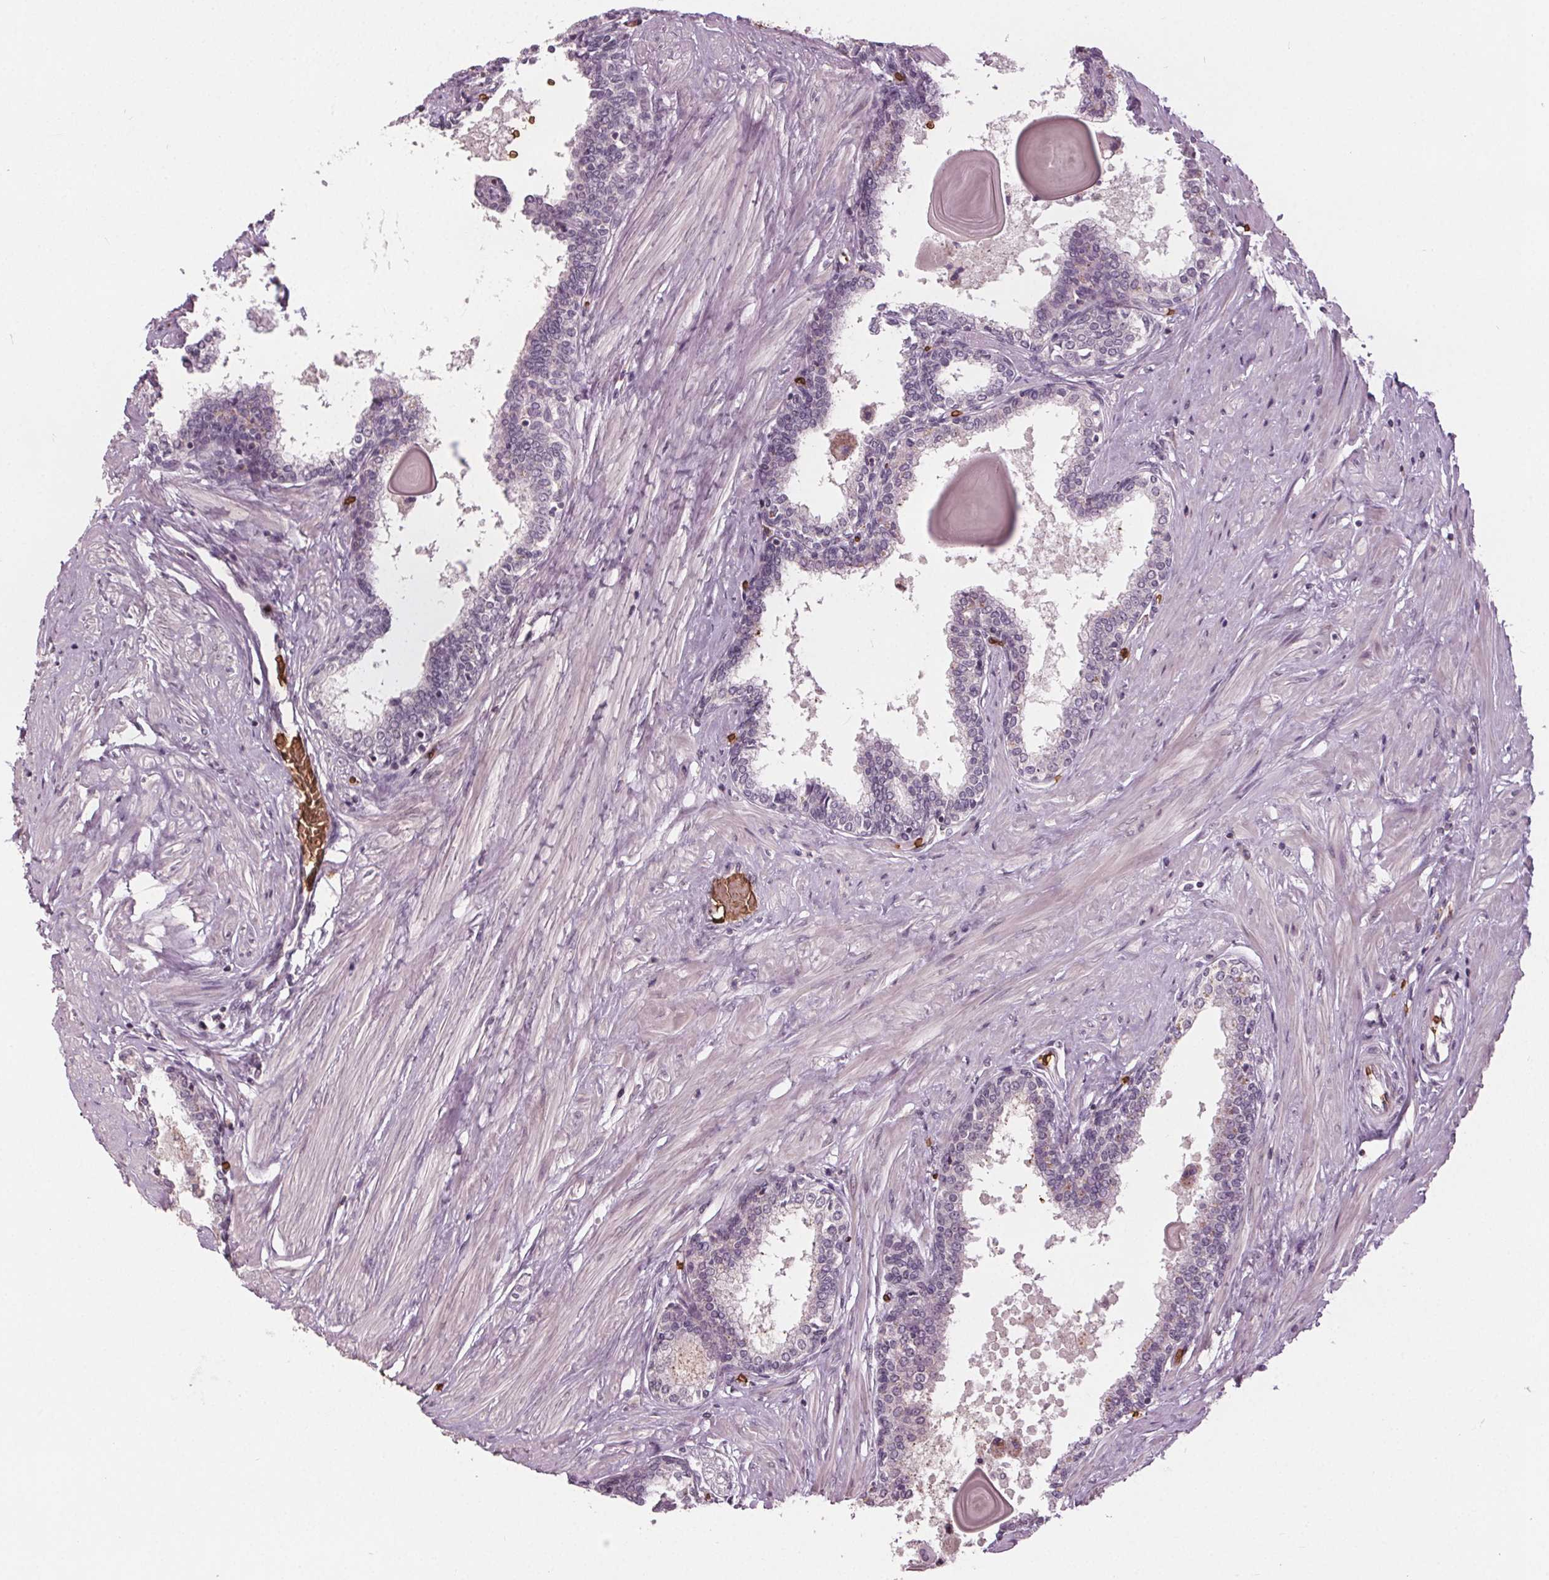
{"staining": {"intensity": "negative", "quantity": "none", "location": "none"}, "tissue": "prostate", "cell_type": "Glandular cells", "image_type": "normal", "snomed": [{"axis": "morphology", "description": "Normal tissue, NOS"}, {"axis": "topography", "description": "Prostate"}], "caption": "Immunohistochemical staining of benign prostate displays no significant expression in glandular cells. (DAB (3,3'-diaminobenzidine) IHC with hematoxylin counter stain).", "gene": "SLC4A1", "patient": {"sex": "male", "age": 55}}